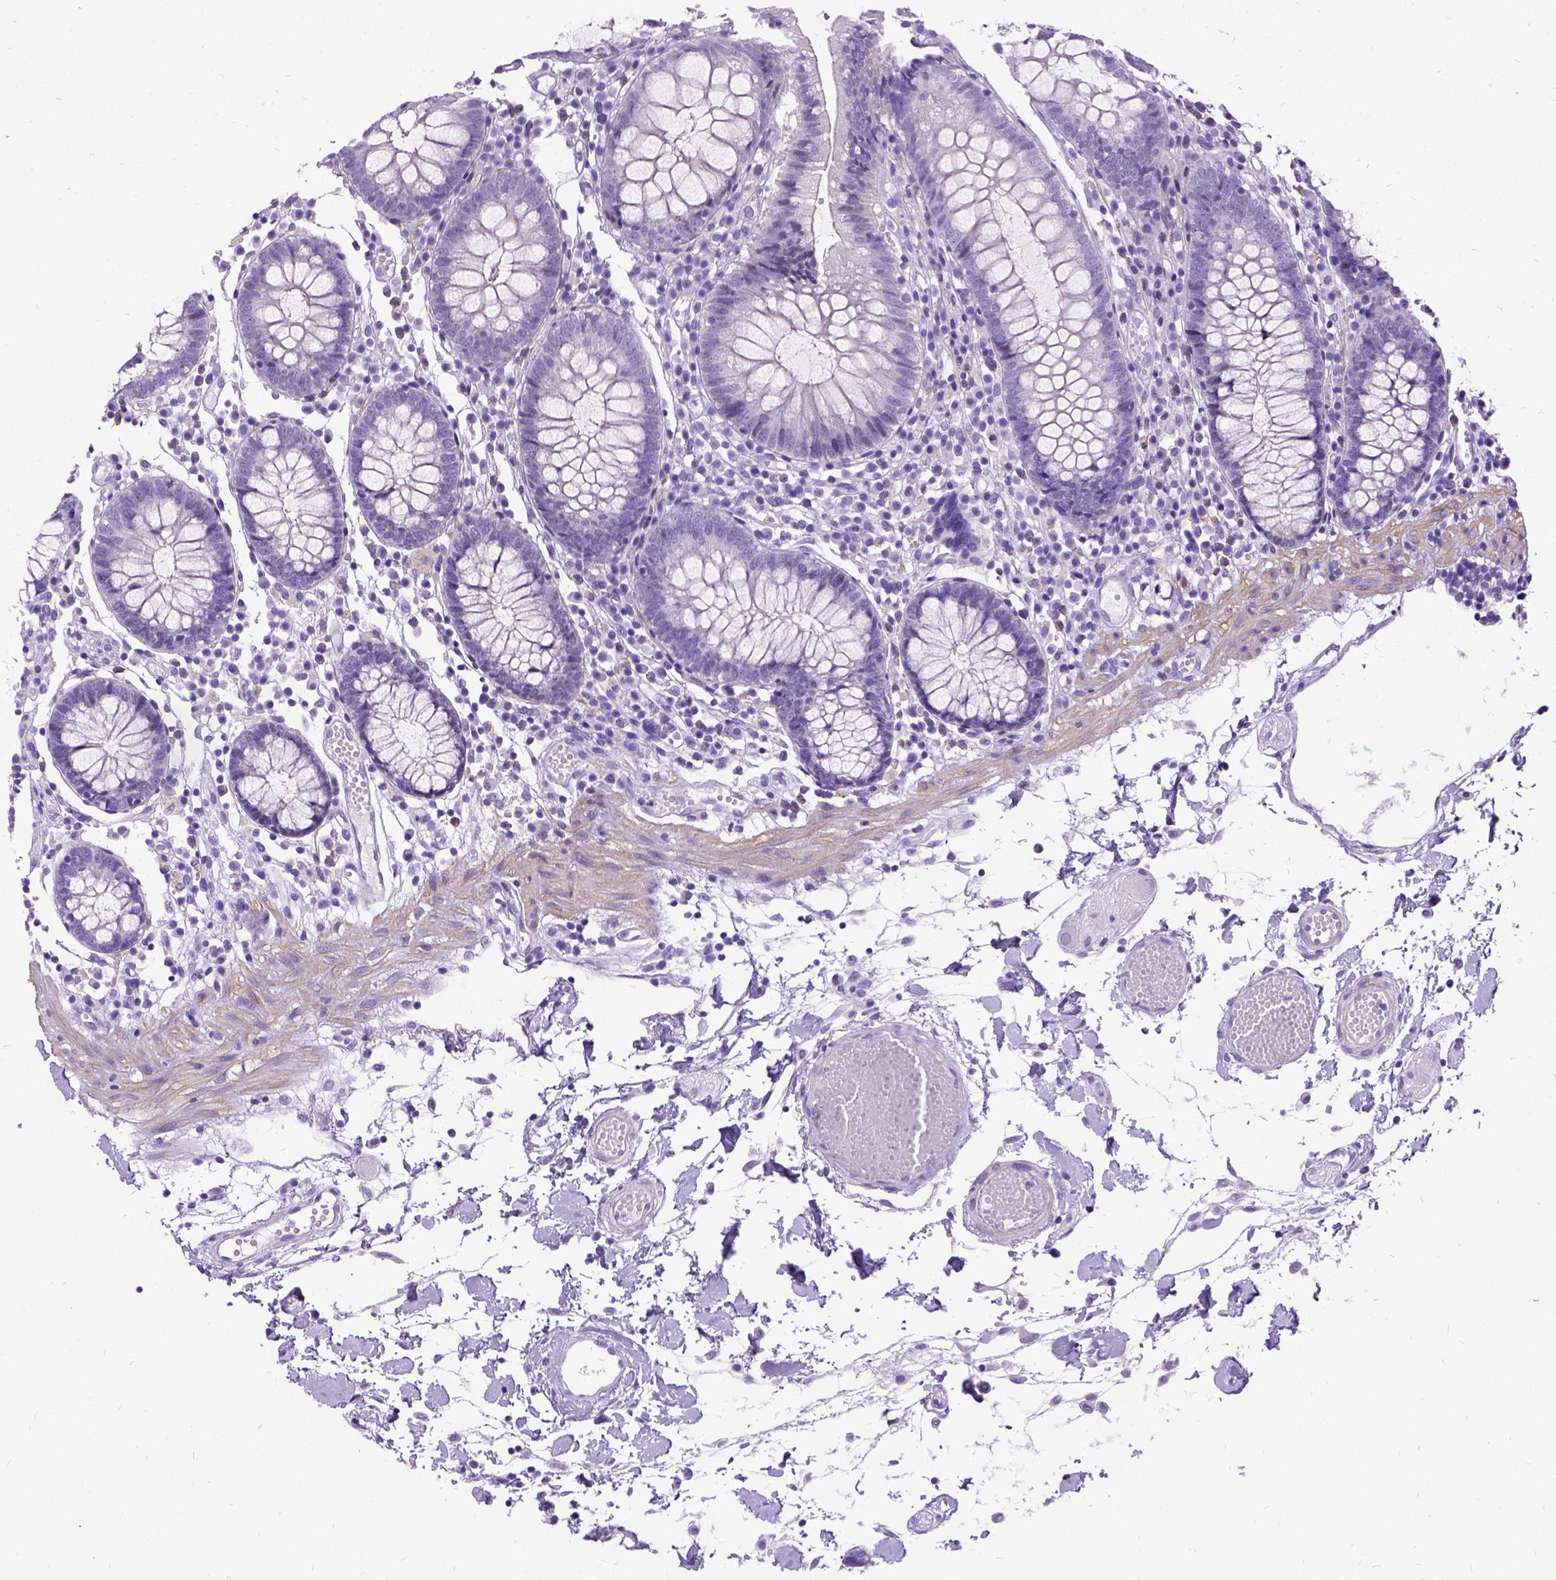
{"staining": {"intensity": "negative", "quantity": "none", "location": "none"}, "tissue": "colon", "cell_type": "Endothelial cells", "image_type": "normal", "snomed": [{"axis": "morphology", "description": "Normal tissue, NOS"}, {"axis": "morphology", "description": "Adenocarcinoma, NOS"}, {"axis": "topography", "description": "Colon"}], "caption": "High power microscopy histopathology image of an IHC micrograph of normal colon, revealing no significant expression in endothelial cells.", "gene": "ENSG00000254979", "patient": {"sex": "male", "age": 83}}